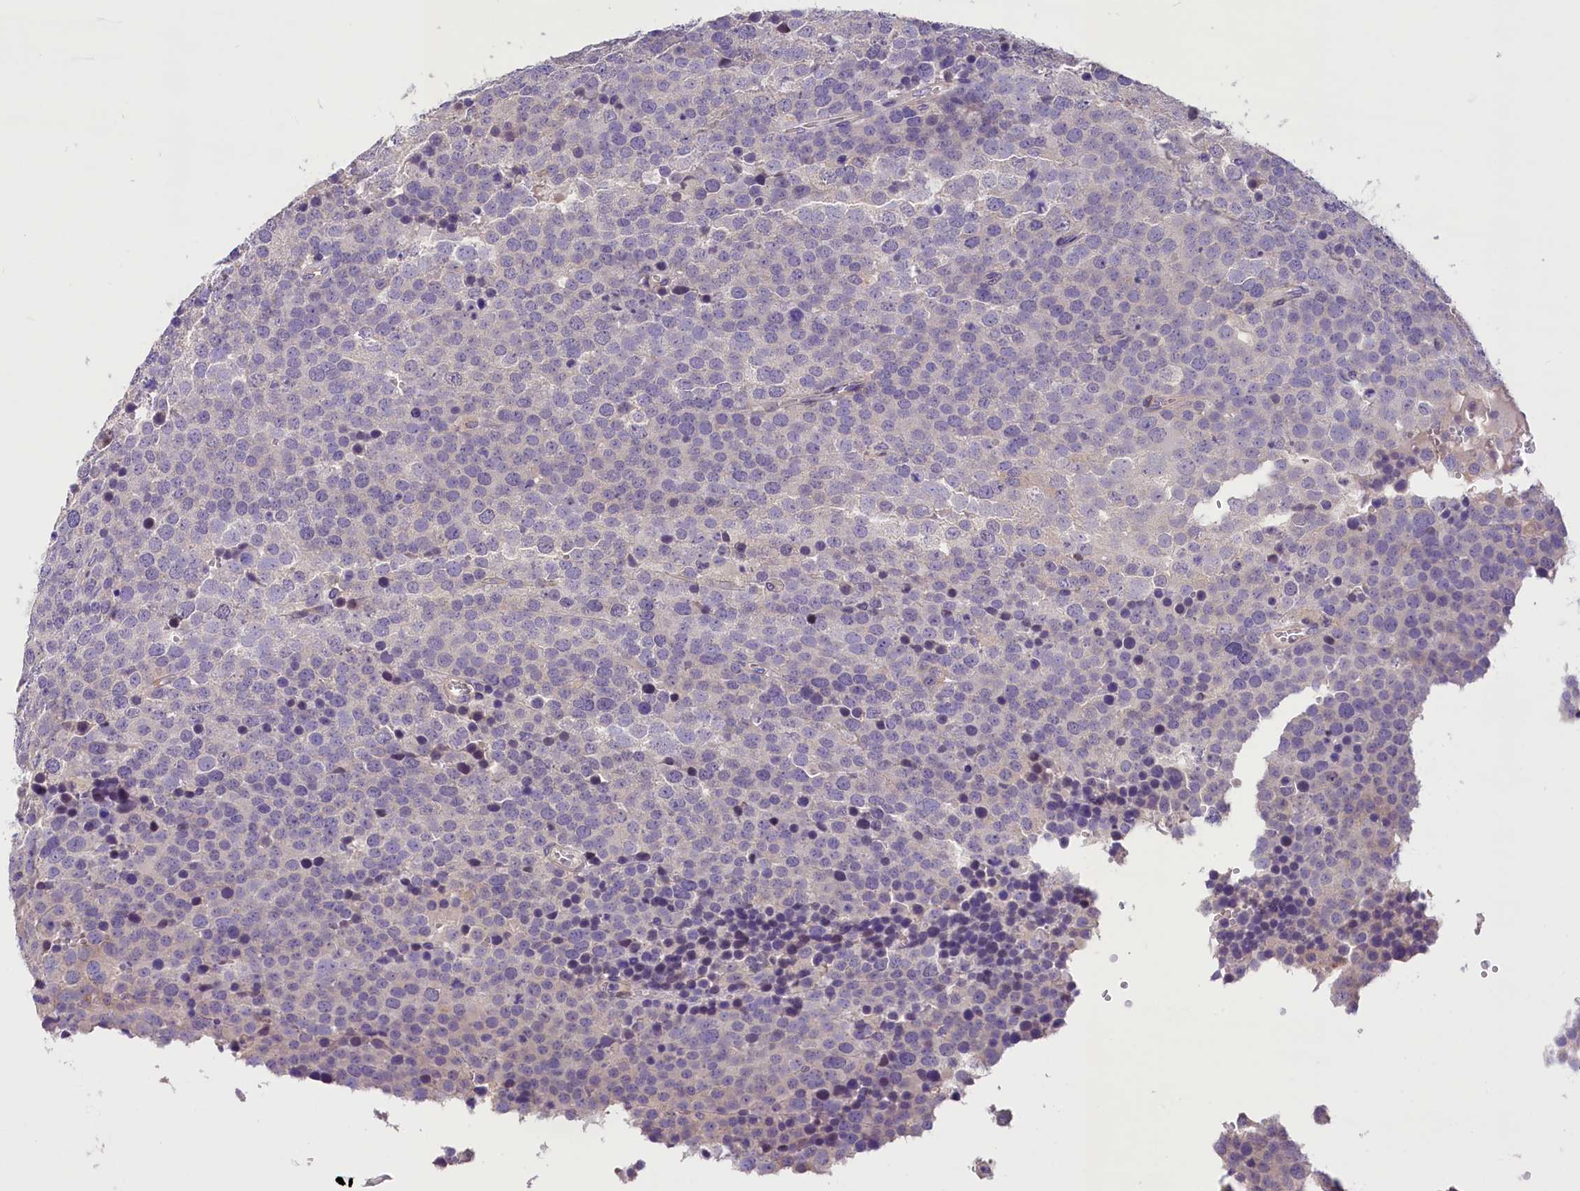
{"staining": {"intensity": "negative", "quantity": "none", "location": "none"}, "tissue": "testis cancer", "cell_type": "Tumor cells", "image_type": "cancer", "snomed": [{"axis": "morphology", "description": "Seminoma, NOS"}, {"axis": "topography", "description": "Testis"}], "caption": "The histopathology image demonstrates no staining of tumor cells in testis cancer.", "gene": "AP3B2", "patient": {"sex": "male", "age": 71}}